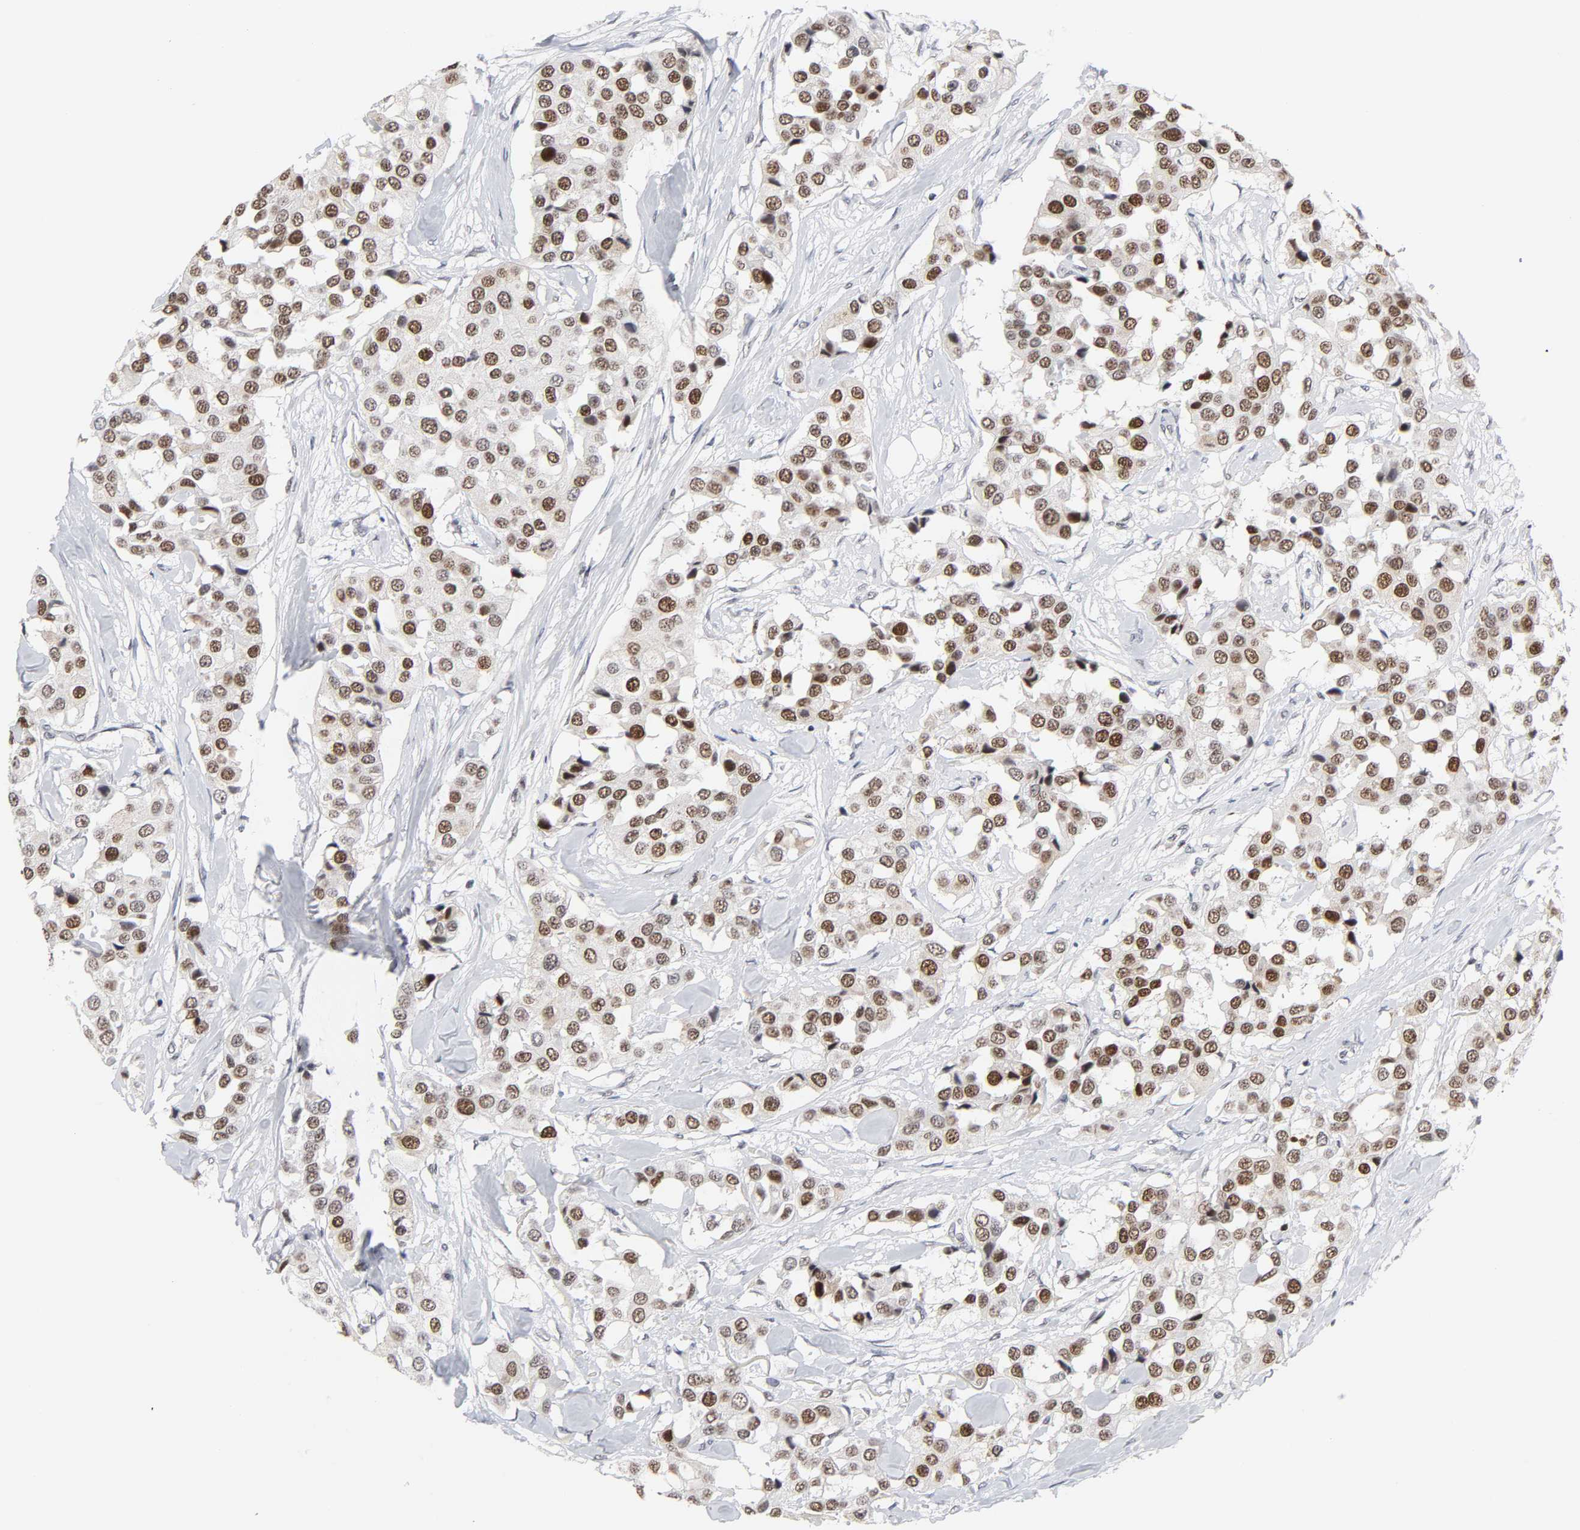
{"staining": {"intensity": "strong", "quantity": ">75%", "location": "nuclear"}, "tissue": "breast cancer", "cell_type": "Tumor cells", "image_type": "cancer", "snomed": [{"axis": "morphology", "description": "Duct carcinoma"}, {"axis": "topography", "description": "Breast"}], "caption": "Protein staining shows strong nuclear staining in about >75% of tumor cells in breast invasive ductal carcinoma.", "gene": "RFC4", "patient": {"sex": "female", "age": 80}}